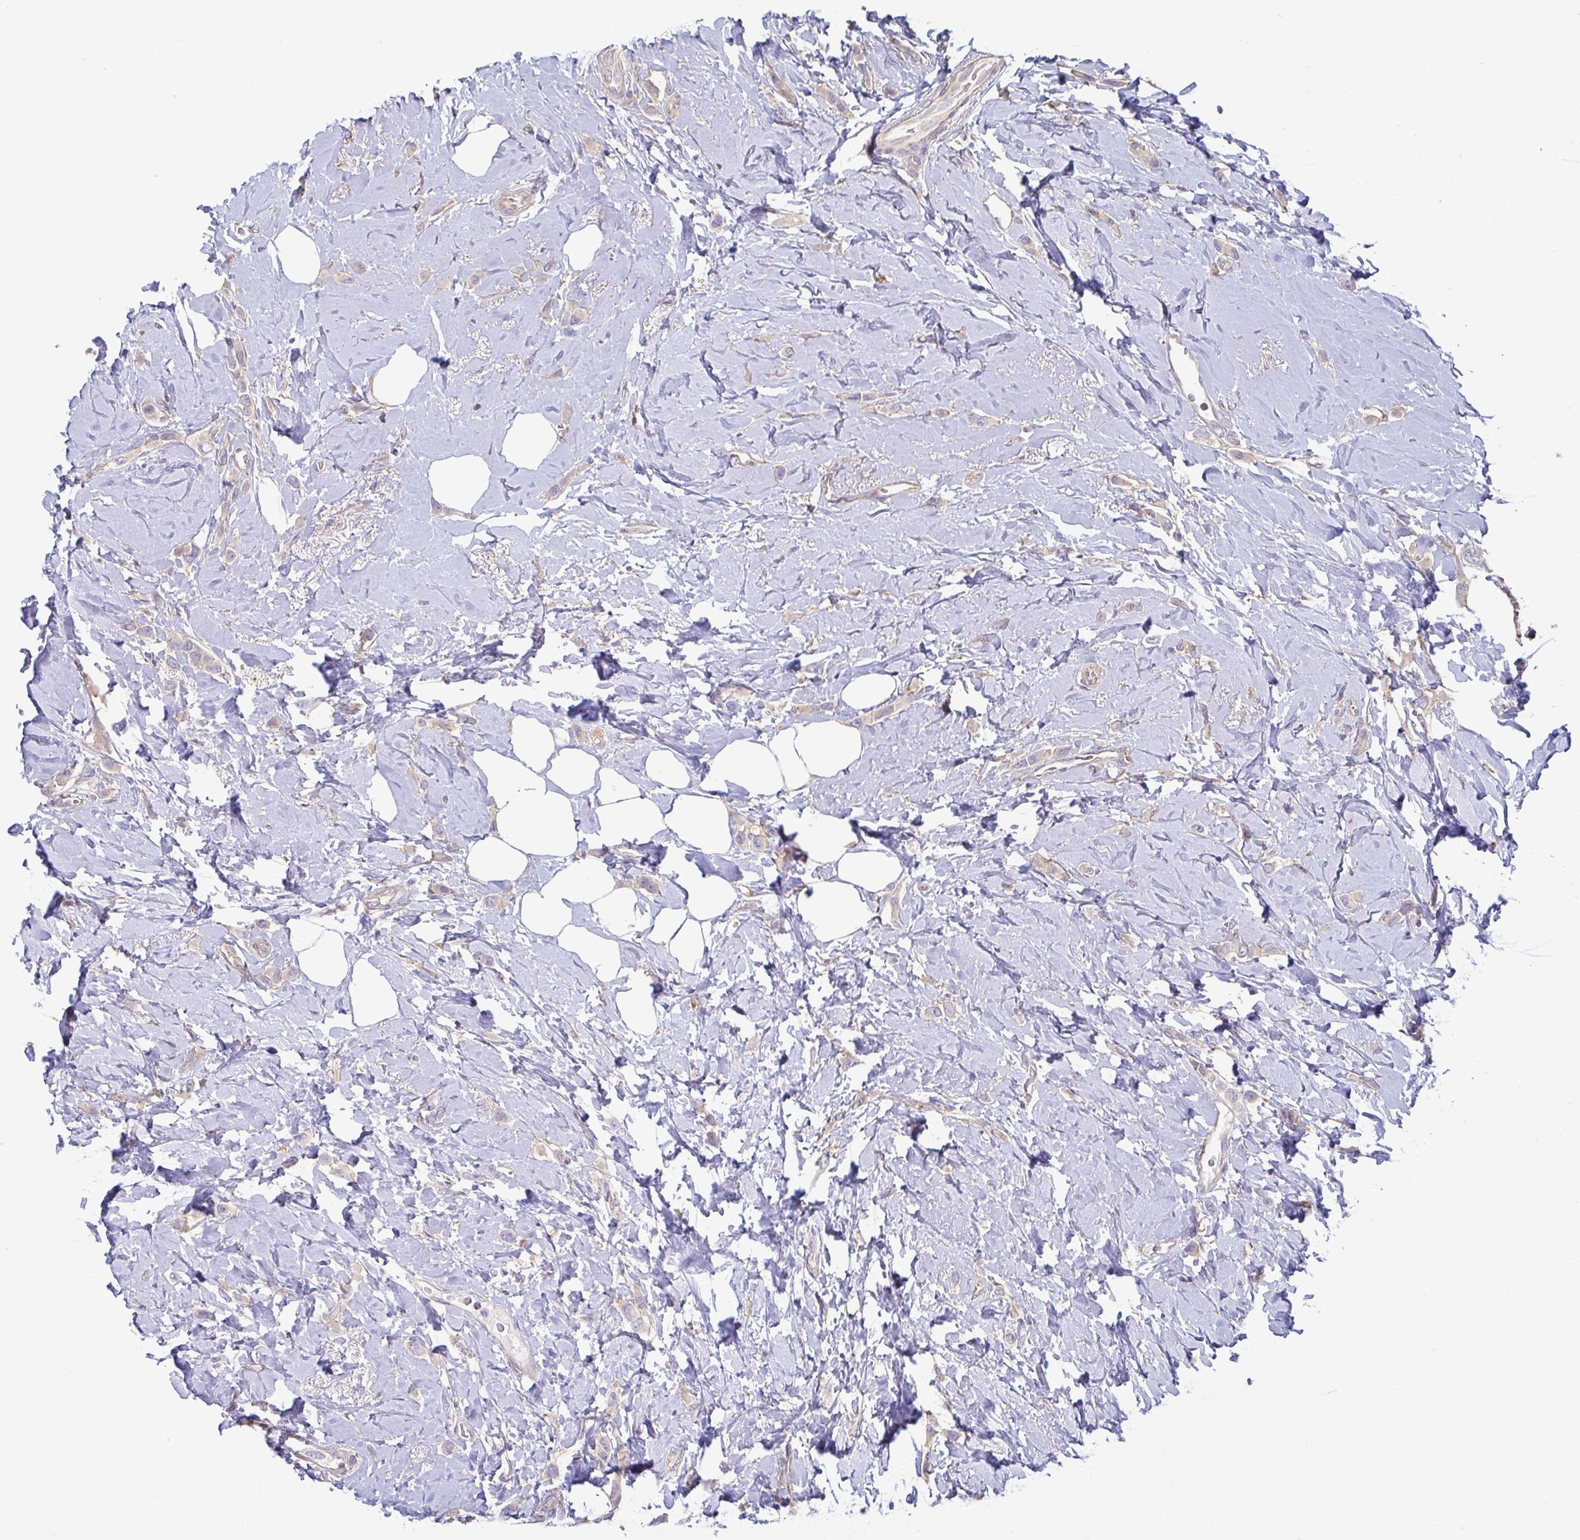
{"staining": {"intensity": "weak", "quantity": "<25%", "location": "cytoplasmic/membranous"}, "tissue": "breast cancer", "cell_type": "Tumor cells", "image_type": "cancer", "snomed": [{"axis": "morphology", "description": "Lobular carcinoma"}, {"axis": "topography", "description": "Breast"}], "caption": "DAB immunohistochemical staining of breast lobular carcinoma shows no significant staining in tumor cells.", "gene": "LMF2", "patient": {"sex": "female", "age": 66}}